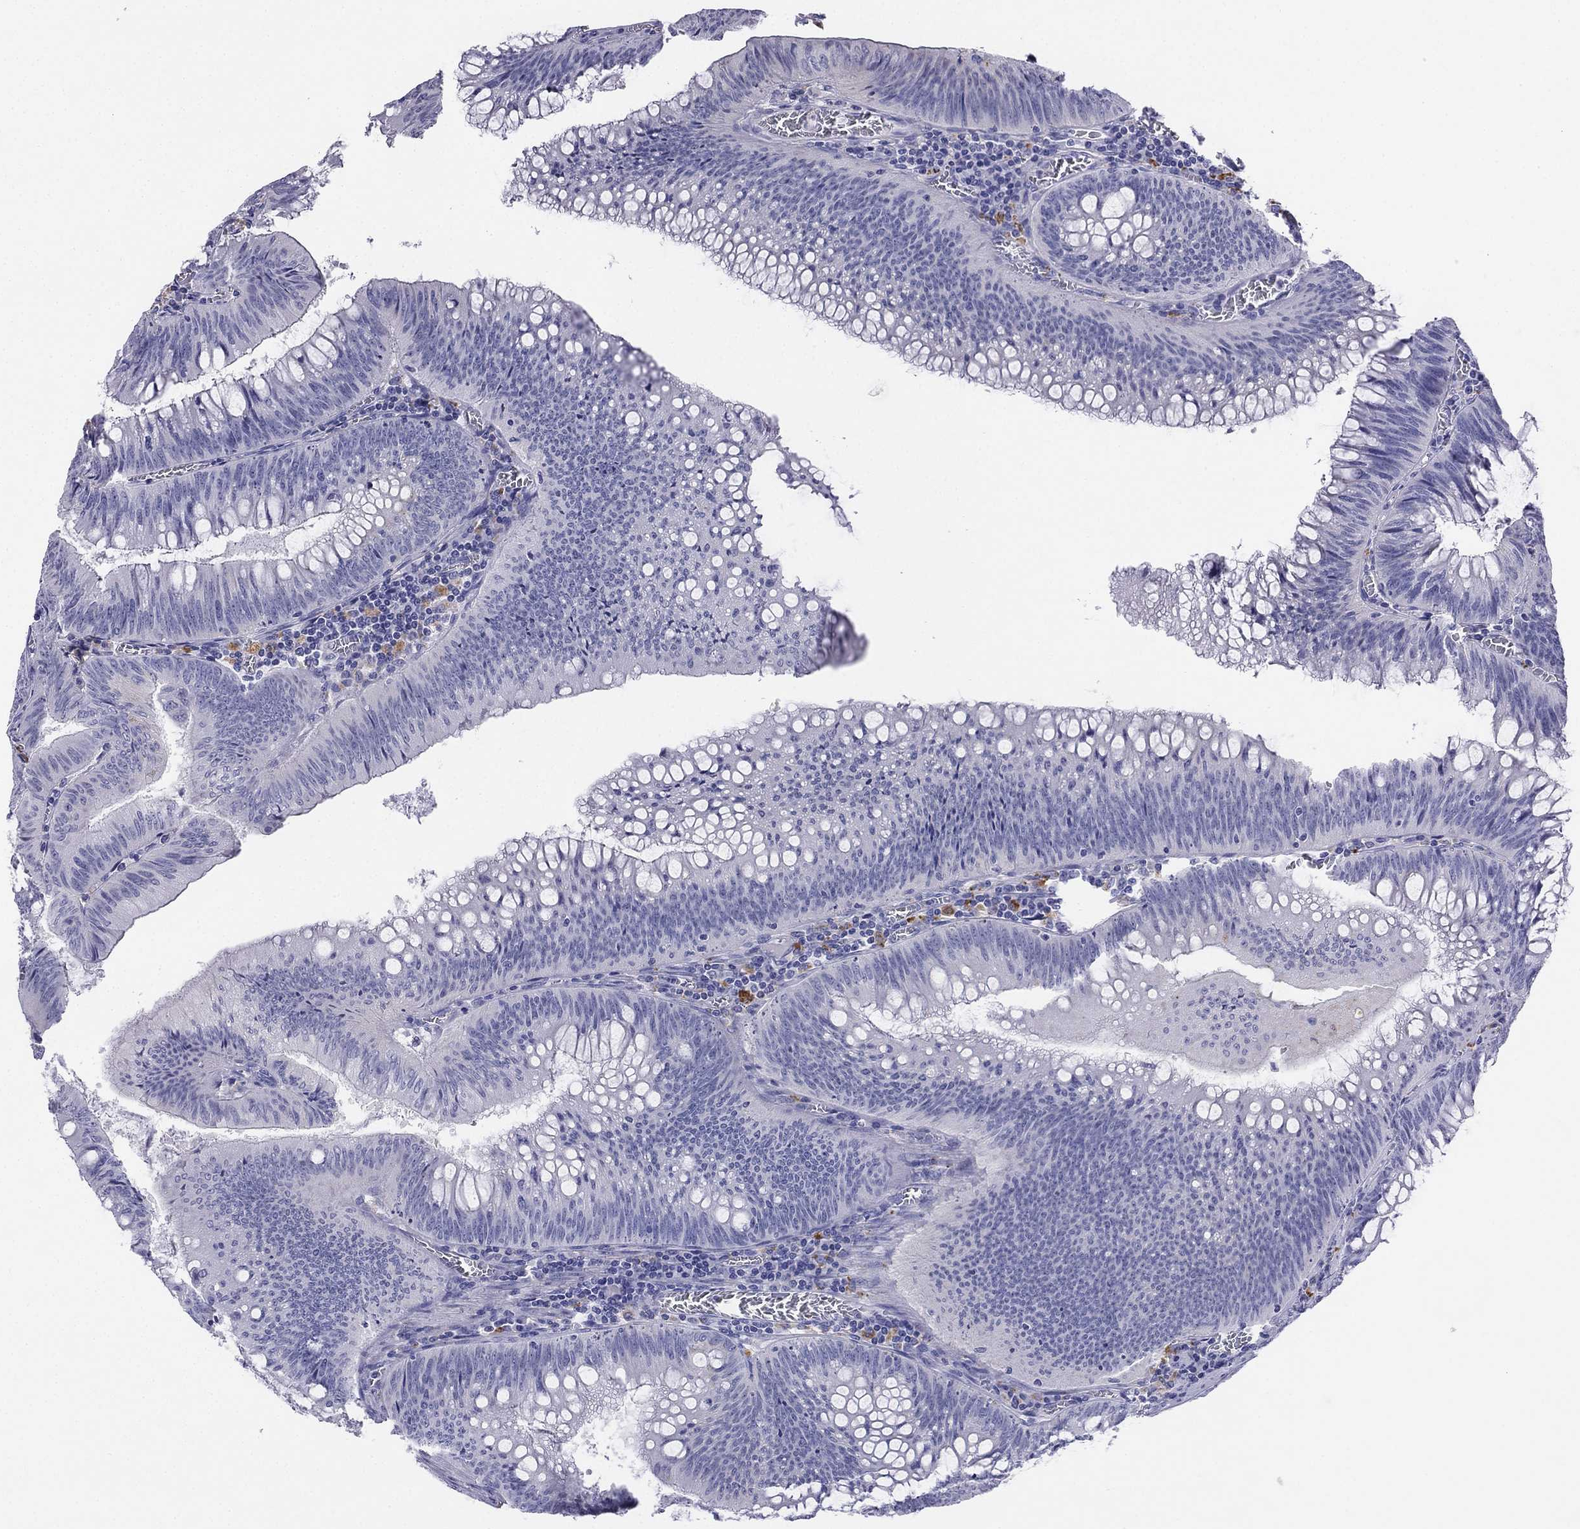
{"staining": {"intensity": "negative", "quantity": "none", "location": "none"}, "tissue": "colorectal cancer", "cell_type": "Tumor cells", "image_type": "cancer", "snomed": [{"axis": "morphology", "description": "Adenocarcinoma, NOS"}, {"axis": "topography", "description": "Rectum"}], "caption": "IHC of colorectal adenocarcinoma shows no staining in tumor cells.", "gene": "ALOXE3", "patient": {"sex": "female", "age": 72}}